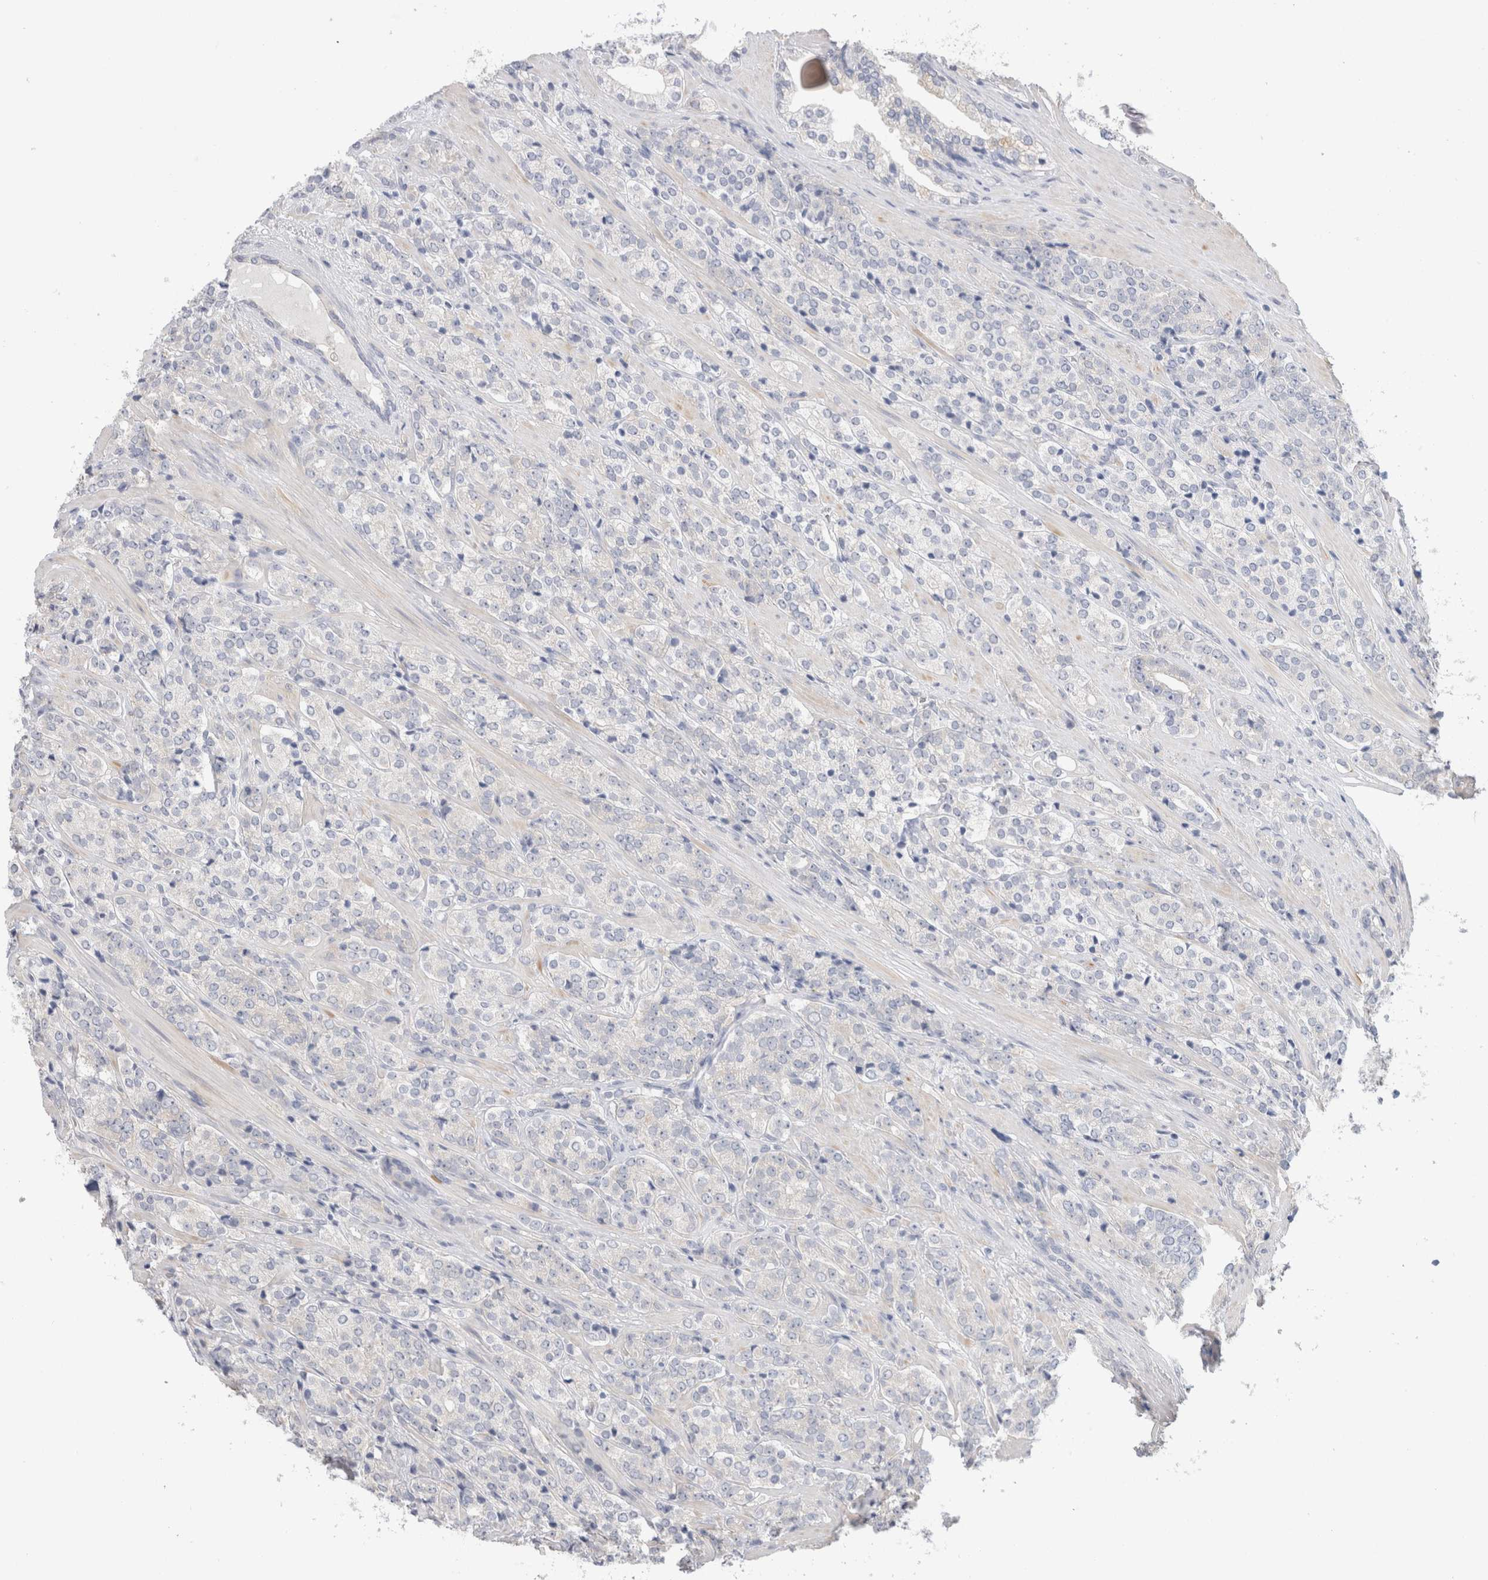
{"staining": {"intensity": "negative", "quantity": "none", "location": "none"}, "tissue": "prostate cancer", "cell_type": "Tumor cells", "image_type": "cancer", "snomed": [{"axis": "morphology", "description": "Adenocarcinoma, High grade"}, {"axis": "topography", "description": "Prostate"}], "caption": "Tumor cells show no significant protein staining in prostate cancer (adenocarcinoma (high-grade)).", "gene": "NDOR1", "patient": {"sex": "male", "age": 71}}